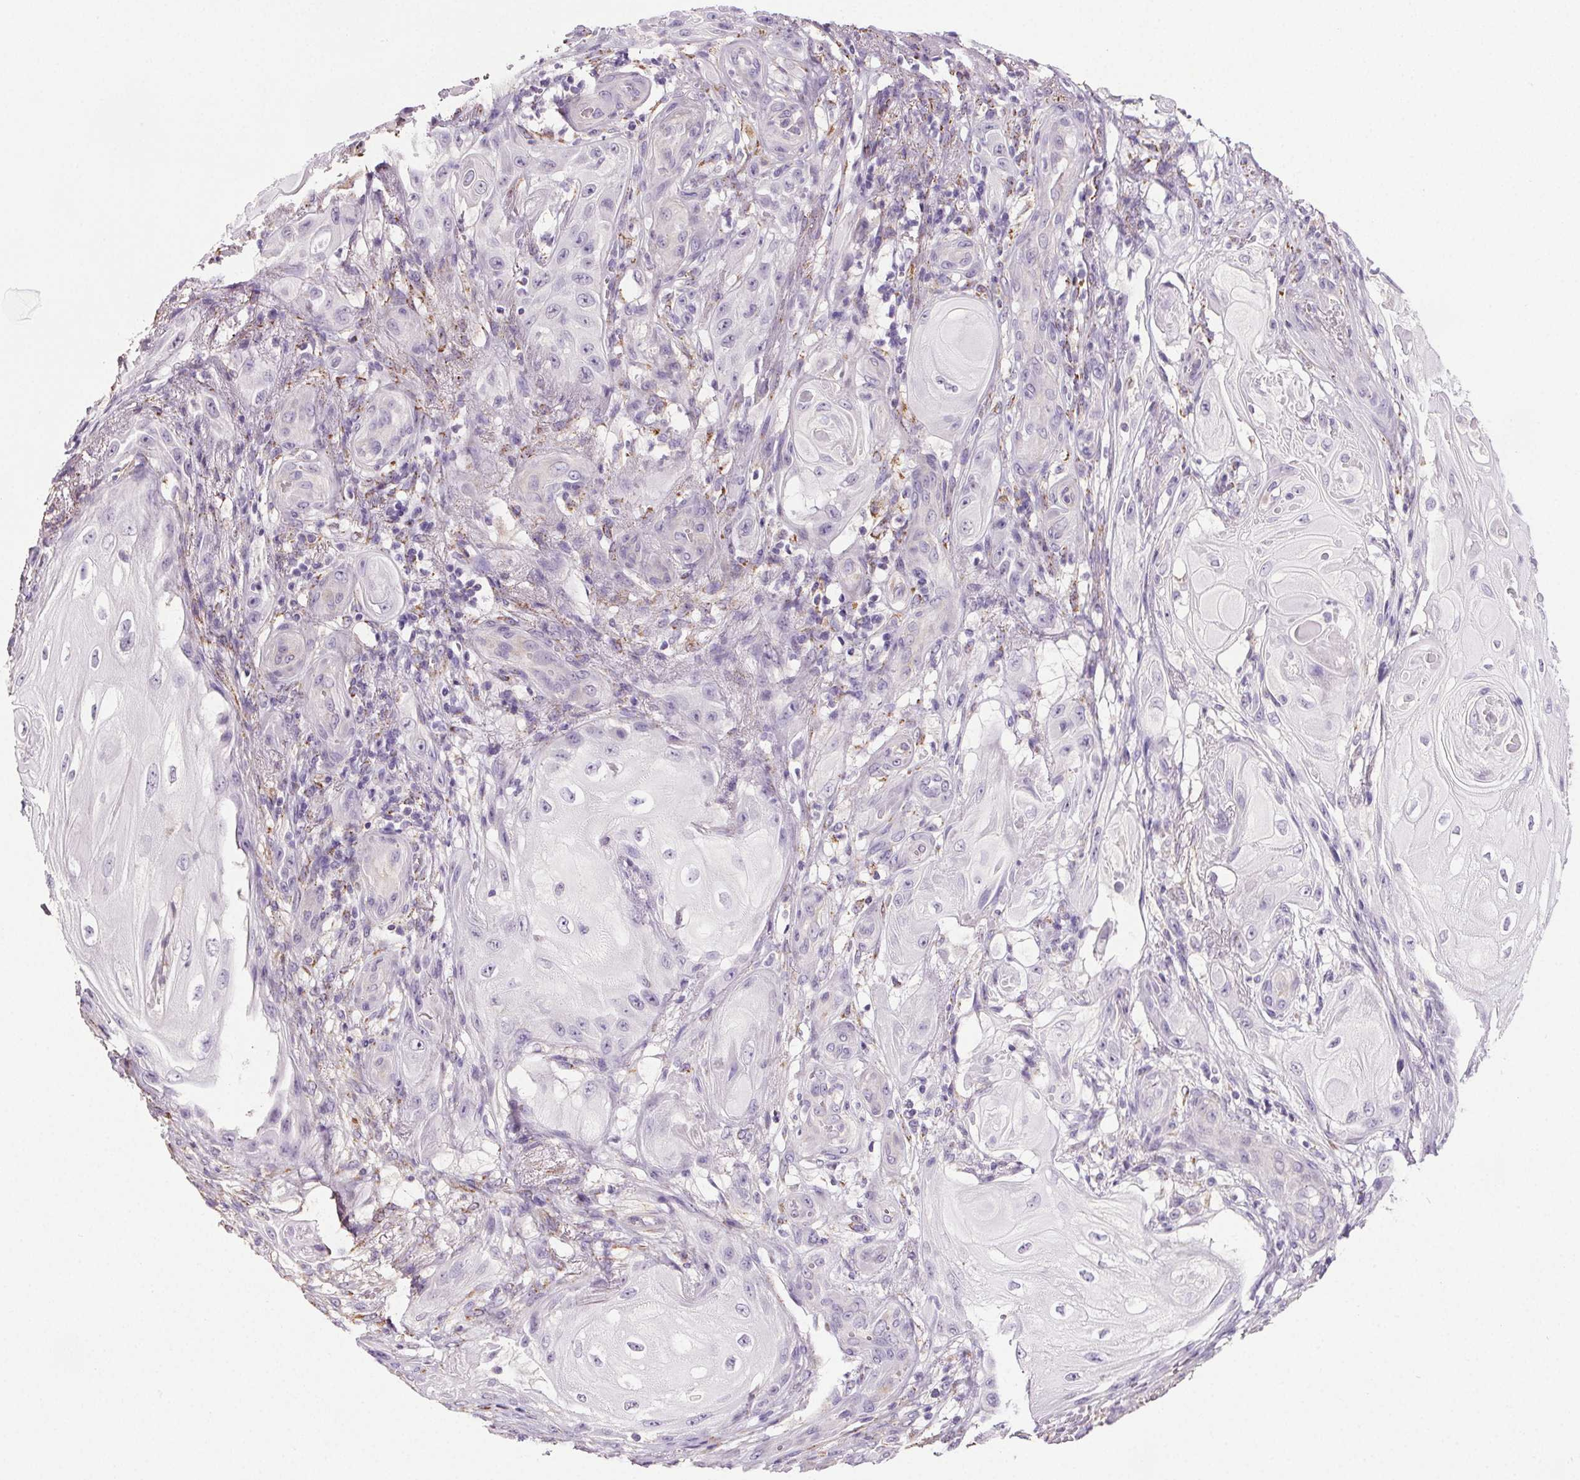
{"staining": {"intensity": "negative", "quantity": "none", "location": "none"}, "tissue": "skin cancer", "cell_type": "Tumor cells", "image_type": "cancer", "snomed": [{"axis": "morphology", "description": "Squamous cell carcinoma, NOS"}, {"axis": "topography", "description": "Skin"}], "caption": "This is an IHC photomicrograph of skin squamous cell carcinoma. There is no staining in tumor cells.", "gene": "GPIHBP1", "patient": {"sex": "male", "age": 62}}